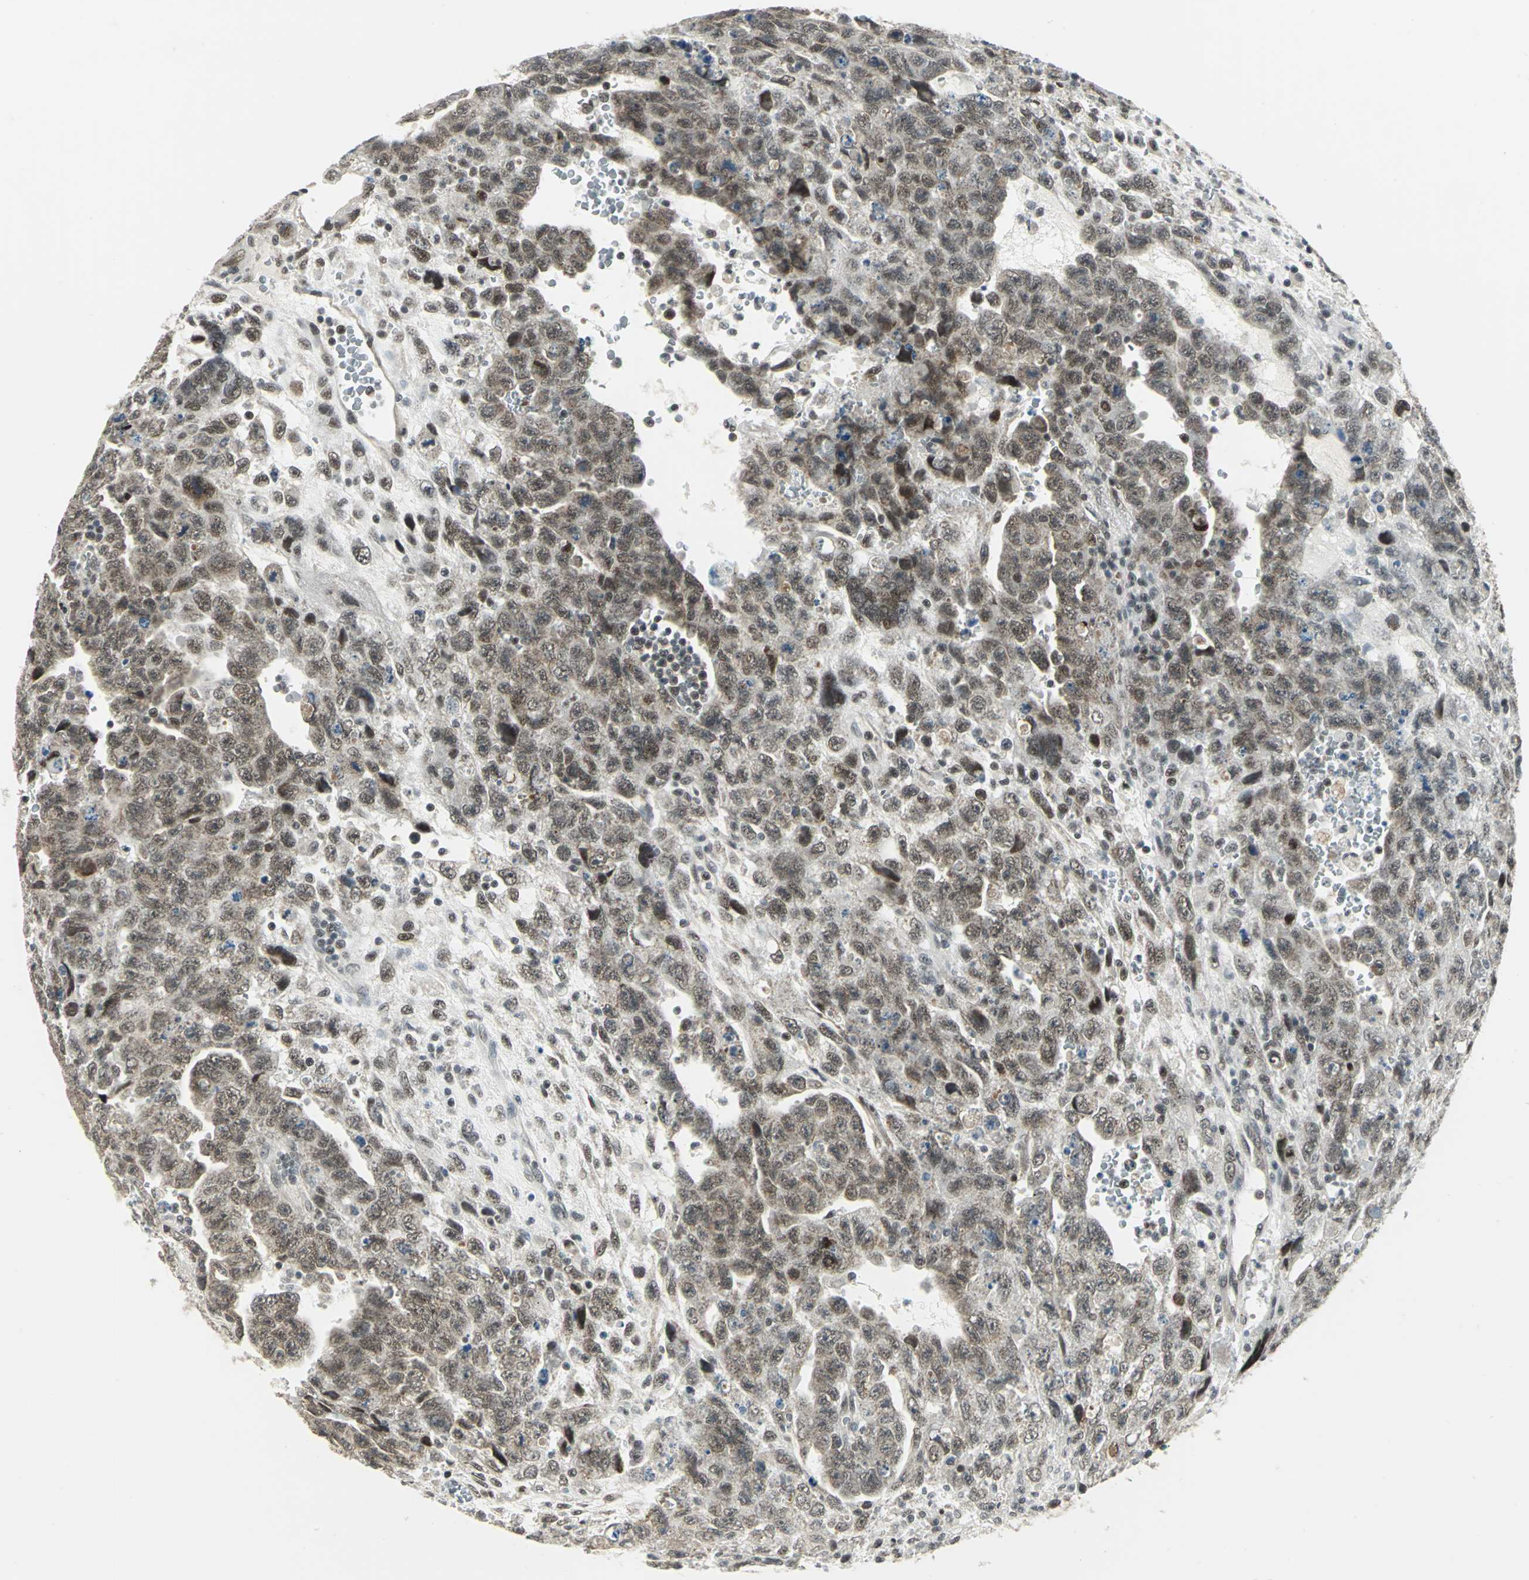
{"staining": {"intensity": "moderate", "quantity": ">75%", "location": "cytoplasmic/membranous,nuclear"}, "tissue": "testis cancer", "cell_type": "Tumor cells", "image_type": "cancer", "snomed": [{"axis": "morphology", "description": "Carcinoma, Embryonal, NOS"}, {"axis": "topography", "description": "Testis"}], "caption": "The histopathology image exhibits staining of testis embryonal carcinoma, revealing moderate cytoplasmic/membranous and nuclear protein expression (brown color) within tumor cells.", "gene": "MTA1", "patient": {"sex": "male", "age": 28}}